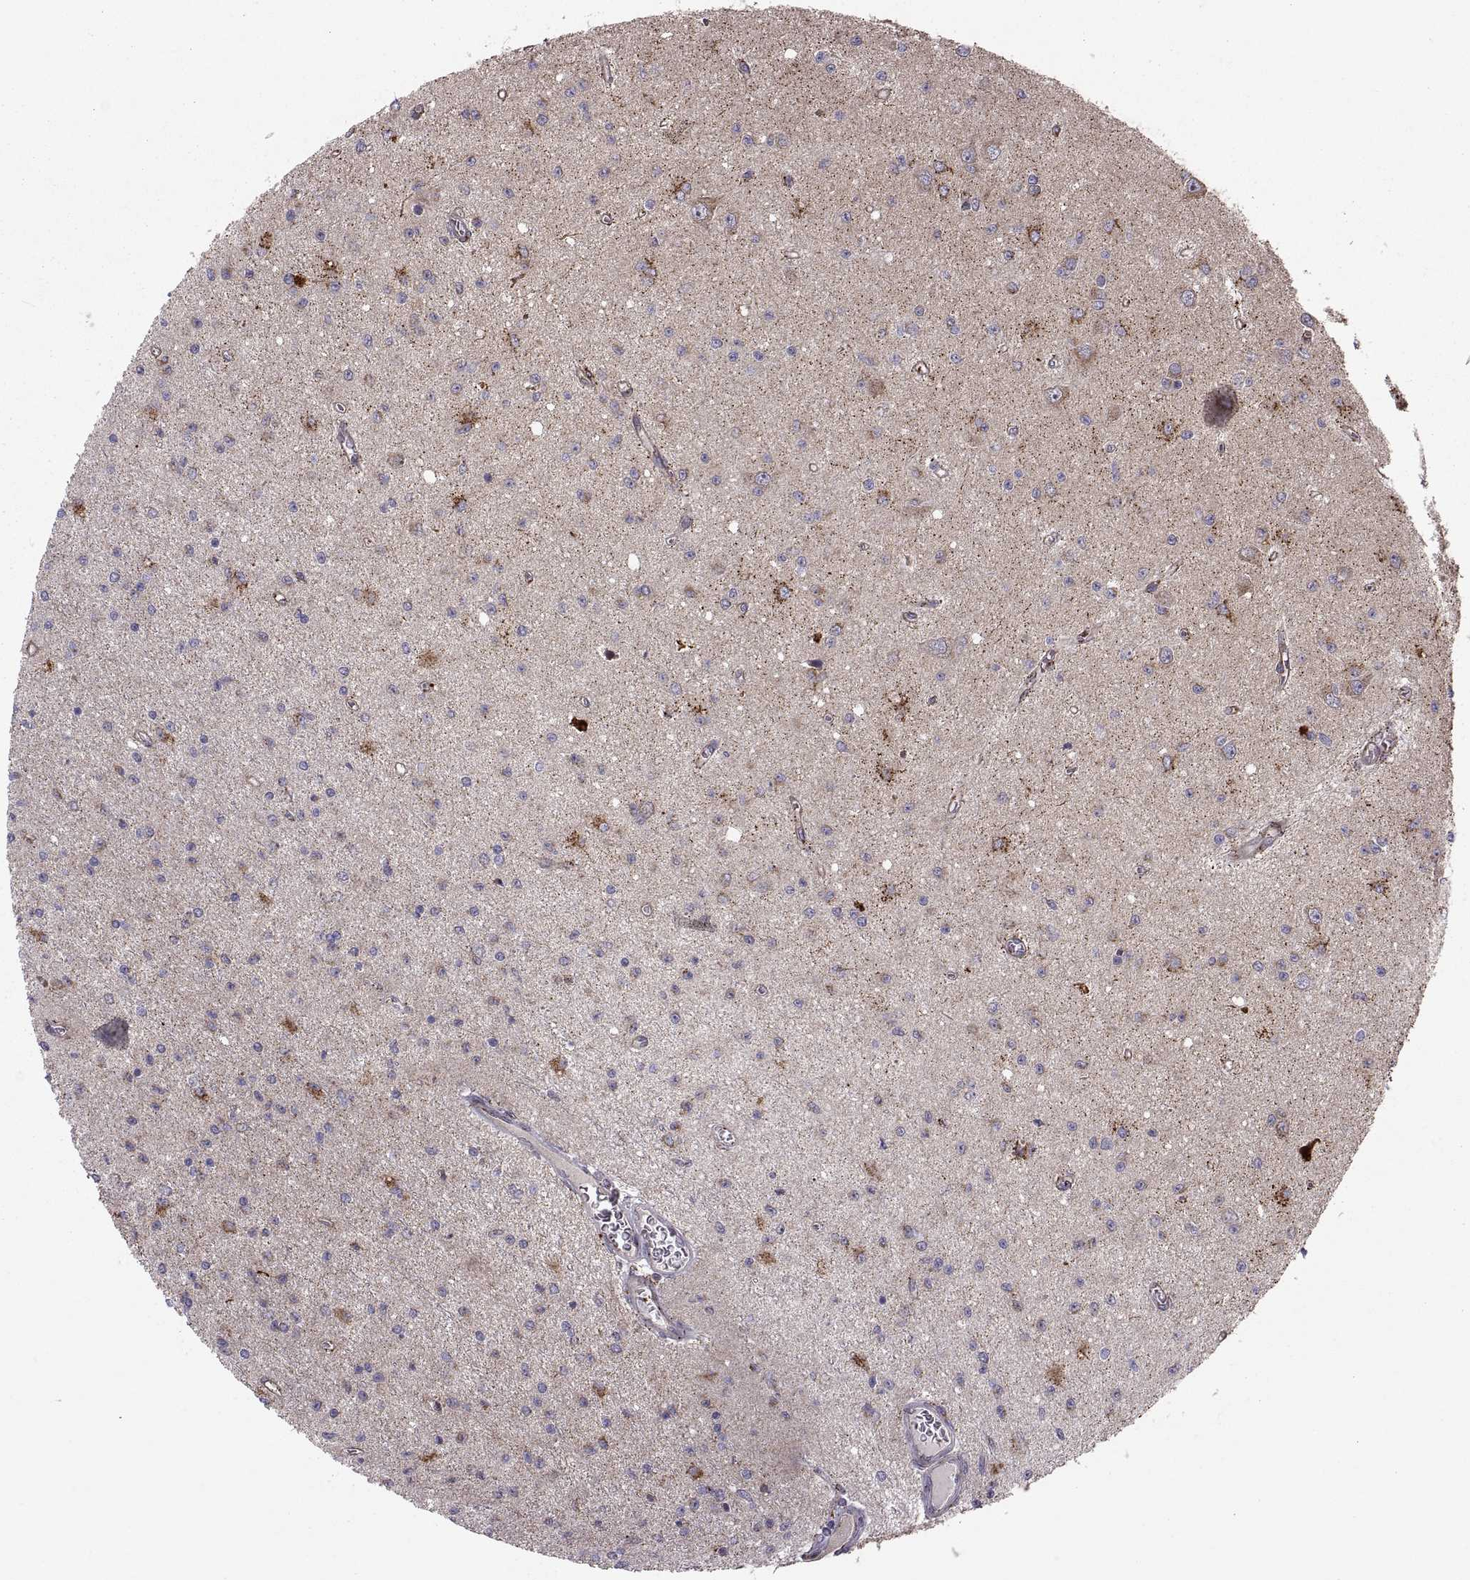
{"staining": {"intensity": "negative", "quantity": "none", "location": "none"}, "tissue": "glioma", "cell_type": "Tumor cells", "image_type": "cancer", "snomed": [{"axis": "morphology", "description": "Glioma, malignant, Low grade"}, {"axis": "topography", "description": "Brain"}], "caption": "IHC histopathology image of glioma stained for a protein (brown), which displays no staining in tumor cells. Brightfield microscopy of immunohistochemistry (IHC) stained with DAB (brown) and hematoxylin (blue), captured at high magnification.", "gene": "TESC", "patient": {"sex": "female", "age": 45}}